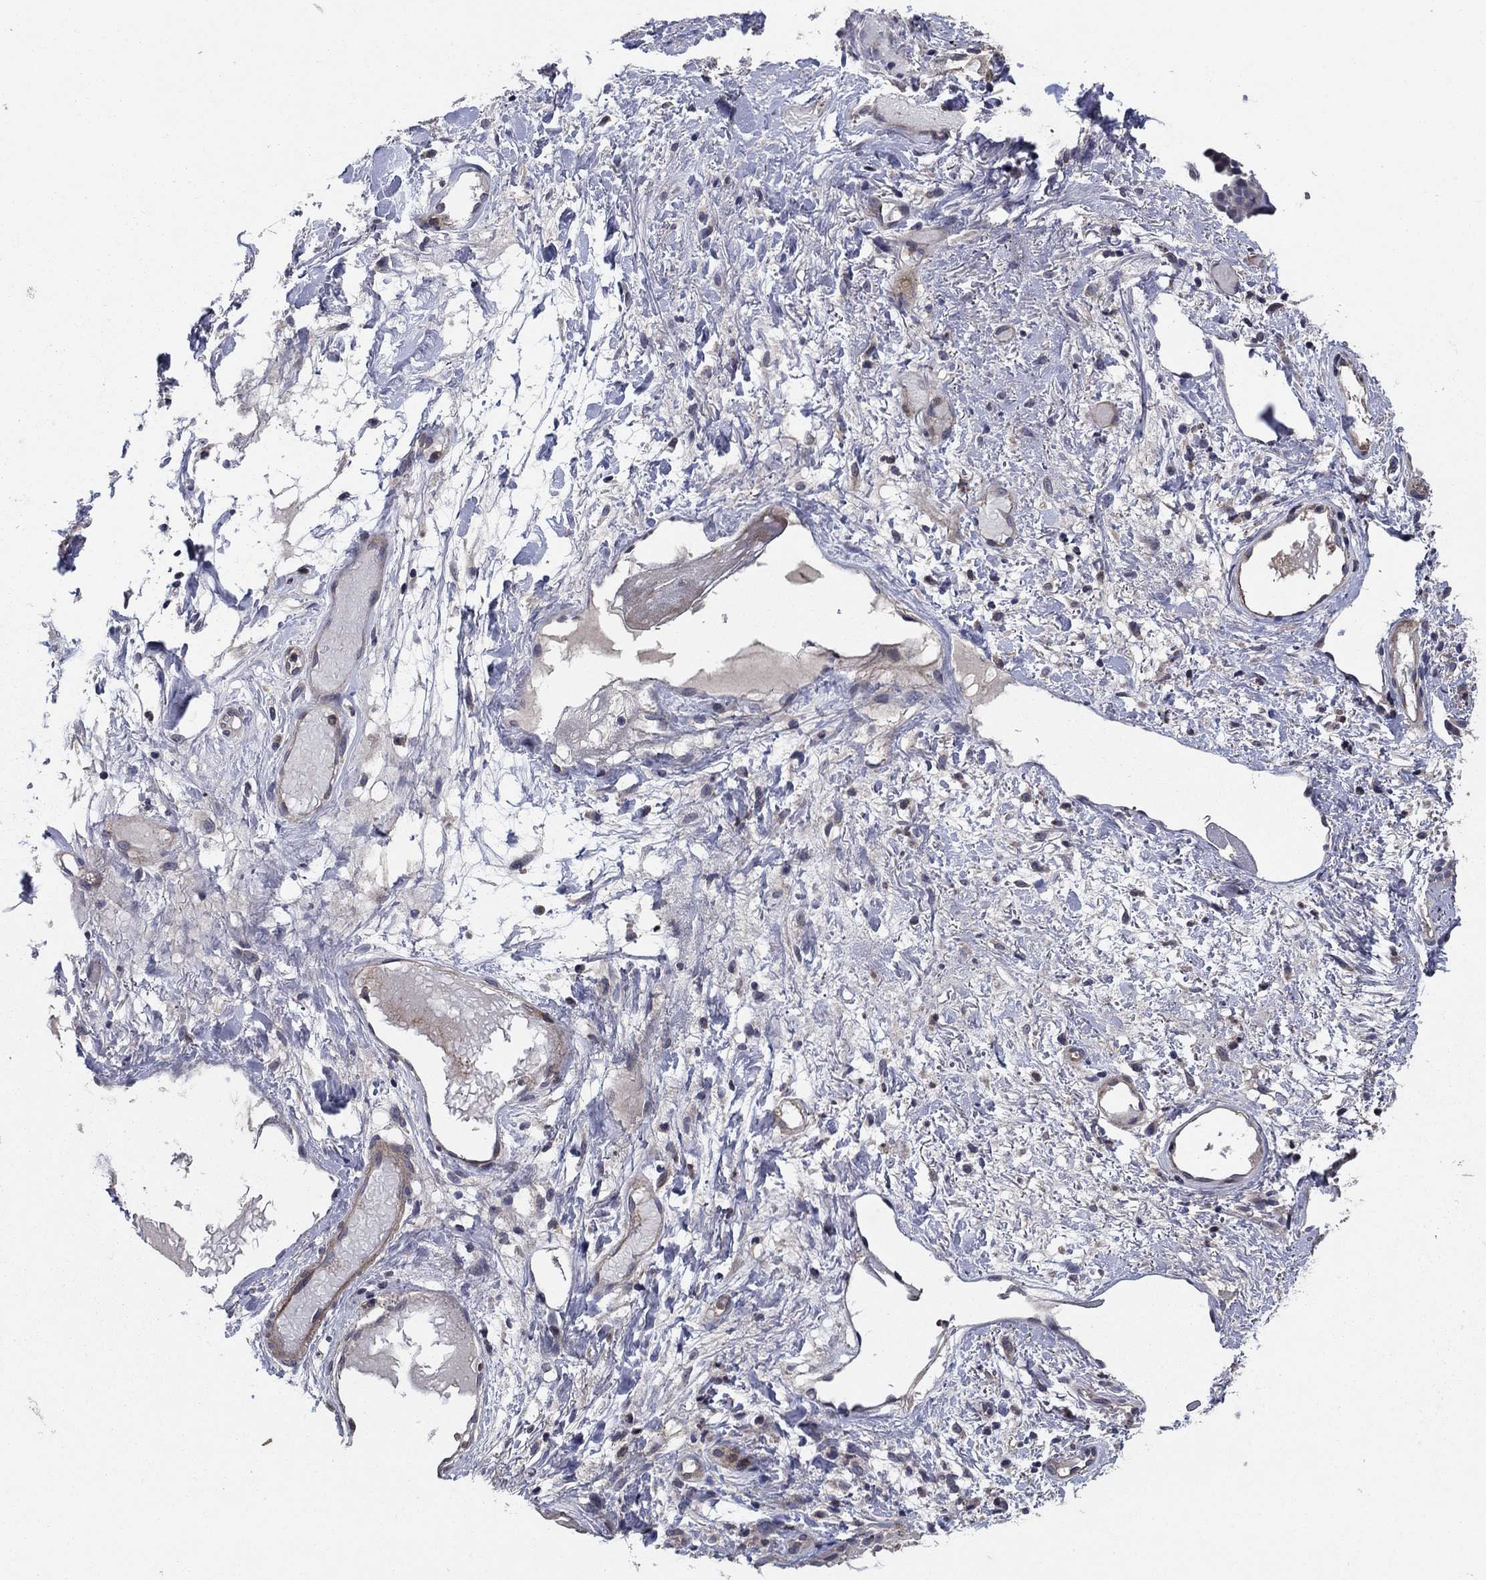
{"staining": {"intensity": "negative", "quantity": "none", "location": "none"}, "tissue": "adipose tissue", "cell_type": "Adipocytes", "image_type": "normal", "snomed": [{"axis": "morphology", "description": "Normal tissue, NOS"}, {"axis": "topography", "description": "Cartilage tissue"}], "caption": "DAB immunohistochemical staining of unremarkable human adipose tissue reveals no significant staining in adipocytes.", "gene": "MSRB1", "patient": {"sex": "male", "age": 62}}